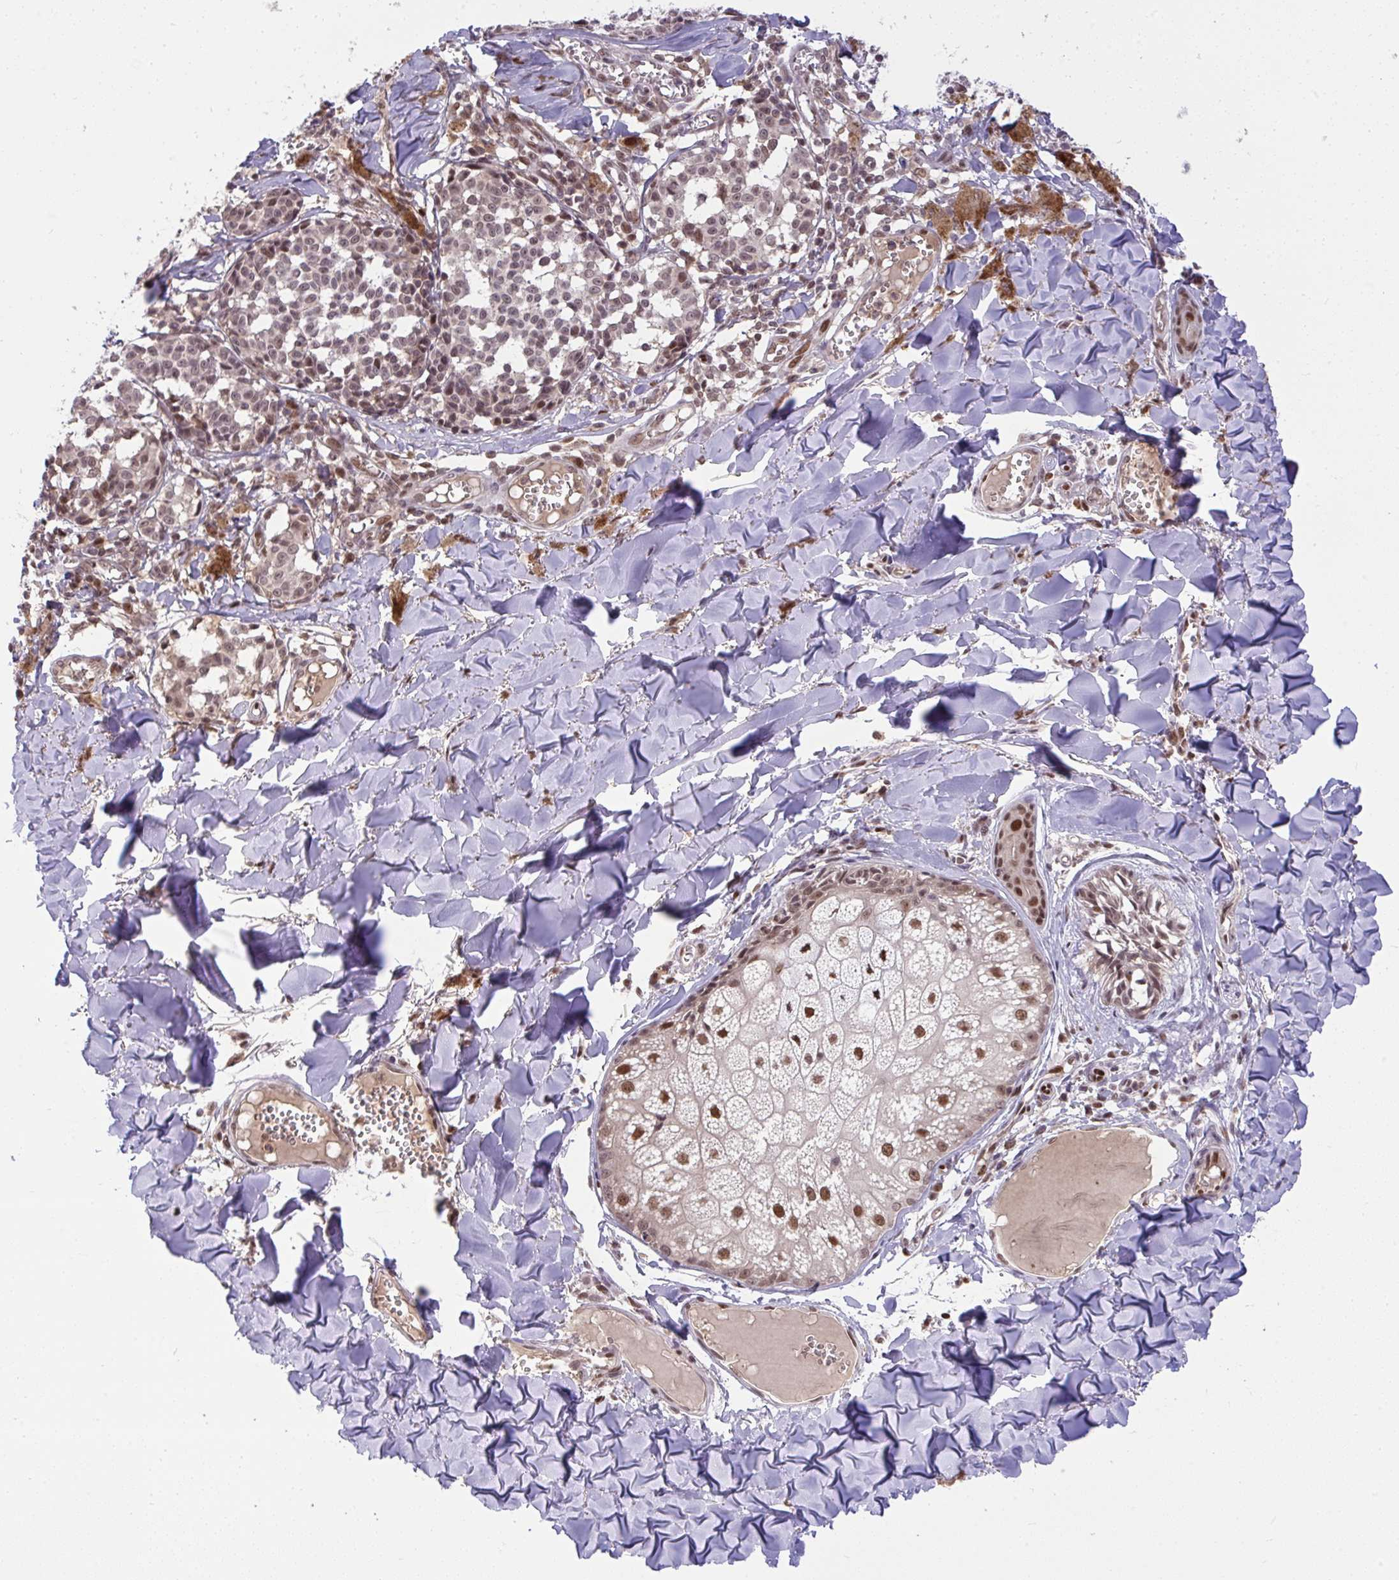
{"staining": {"intensity": "moderate", "quantity": ">75%", "location": "nuclear"}, "tissue": "melanoma", "cell_type": "Tumor cells", "image_type": "cancer", "snomed": [{"axis": "morphology", "description": "Malignant melanoma, NOS"}, {"axis": "topography", "description": "Skin"}], "caption": "High-magnification brightfield microscopy of malignant melanoma stained with DAB (brown) and counterstained with hematoxylin (blue). tumor cells exhibit moderate nuclear positivity is appreciated in approximately>75% of cells. (DAB (3,3'-diaminobenzidine) IHC with brightfield microscopy, high magnification).", "gene": "KLF2", "patient": {"sex": "female", "age": 43}}